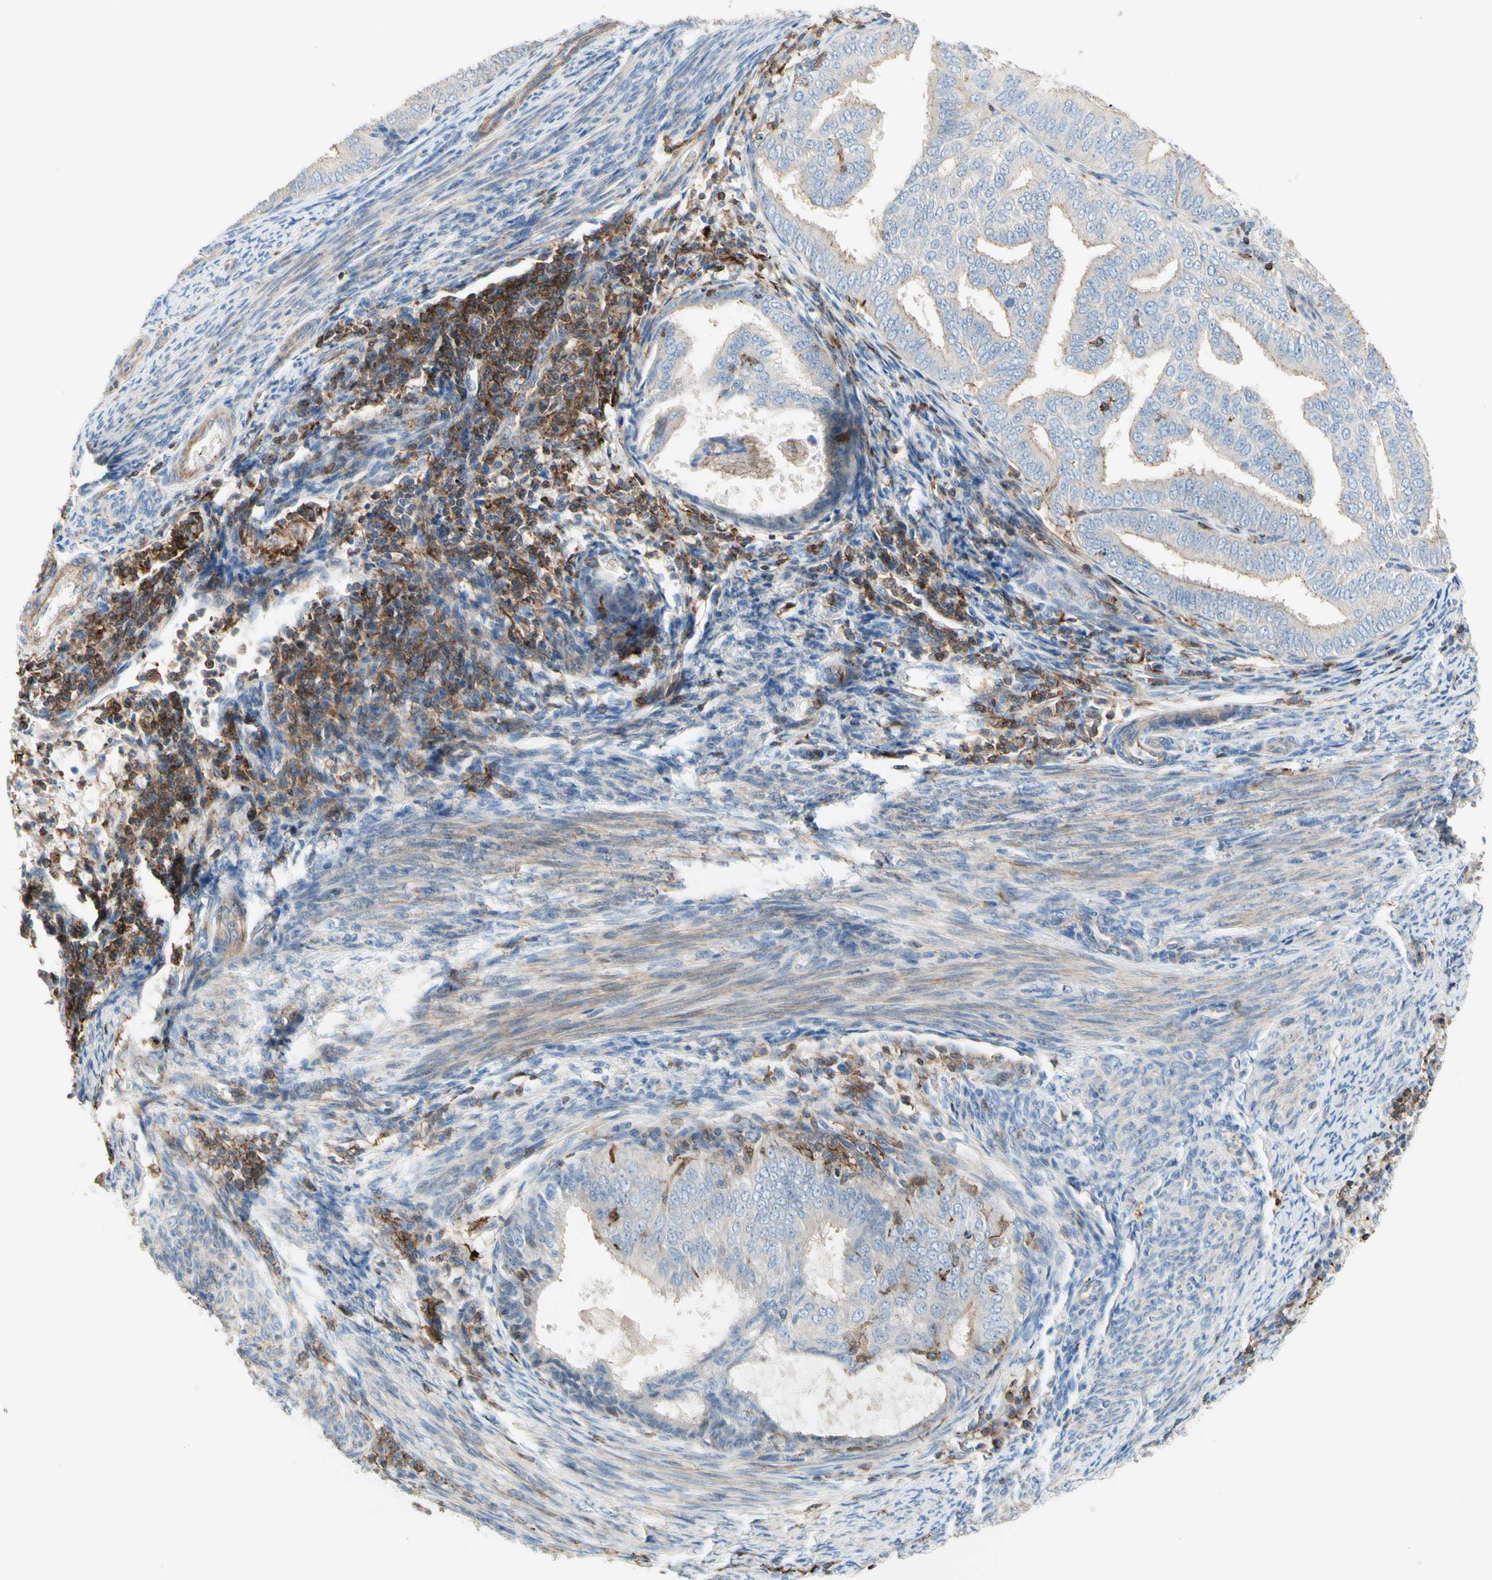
{"staining": {"intensity": "weak", "quantity": "25%-75%", "location": "cytoplasmic/membranous"}, "tissue": "endometrial cancer", "cell_type": "Tumor cells", "image_type": "cancer", "snomed": [{"axis": "morphology", "description": "Adenocarcinoma, NOS"}, {"axis": "topography", "description": "Endometrium"}], "caption": "A micrograph of adenocarcinoma (endometrial) stained for a protein shows weak cytoplasmic/membranous brown staining in tumor cells.", "gene": "SEMA4C", "patient": {"sex": "female", "age": 58}}